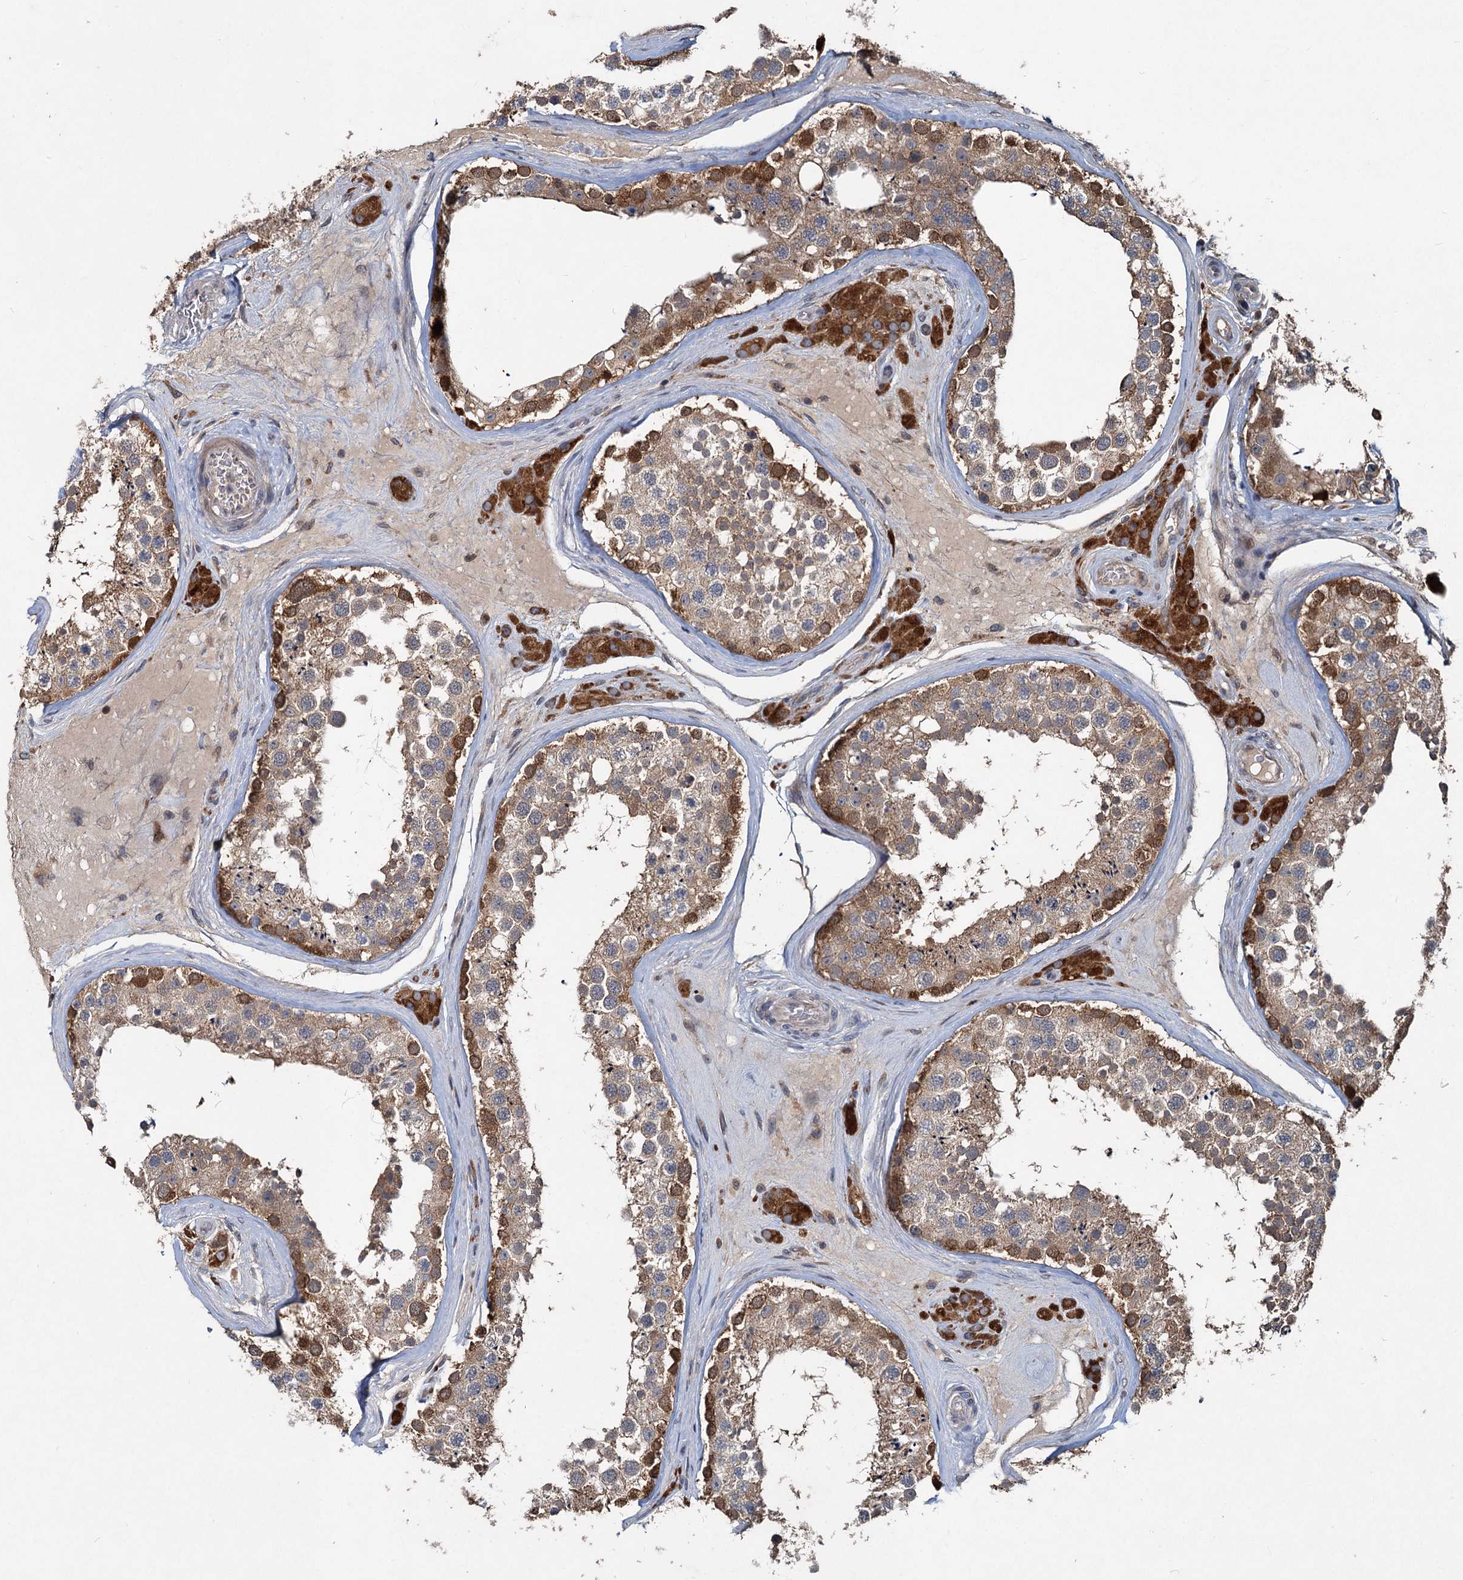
{"staining": {"intensity": "strong", "quantity": "25%-75%", "location": "cytoplasmic/membranous"}, "tissue": "testis", "cell_type": "Cells in seminiferous ducts", "image_type": "normal", "snomed": [{"axis": "morphology", "description": "Normal tissue, NOS"}, {"axis": "topography", "description": "Testis"}], "caption": "Protein expression analysis of benign human testis reveals strong cytoplasmic/membranous staining in approximately 25%-75% of cells in seminiferous ducts. (DAB IHC with brightfield microscopy, high magnification).", "gene": "OTUB1", "patient": {"sex": "male", "age": 46}}